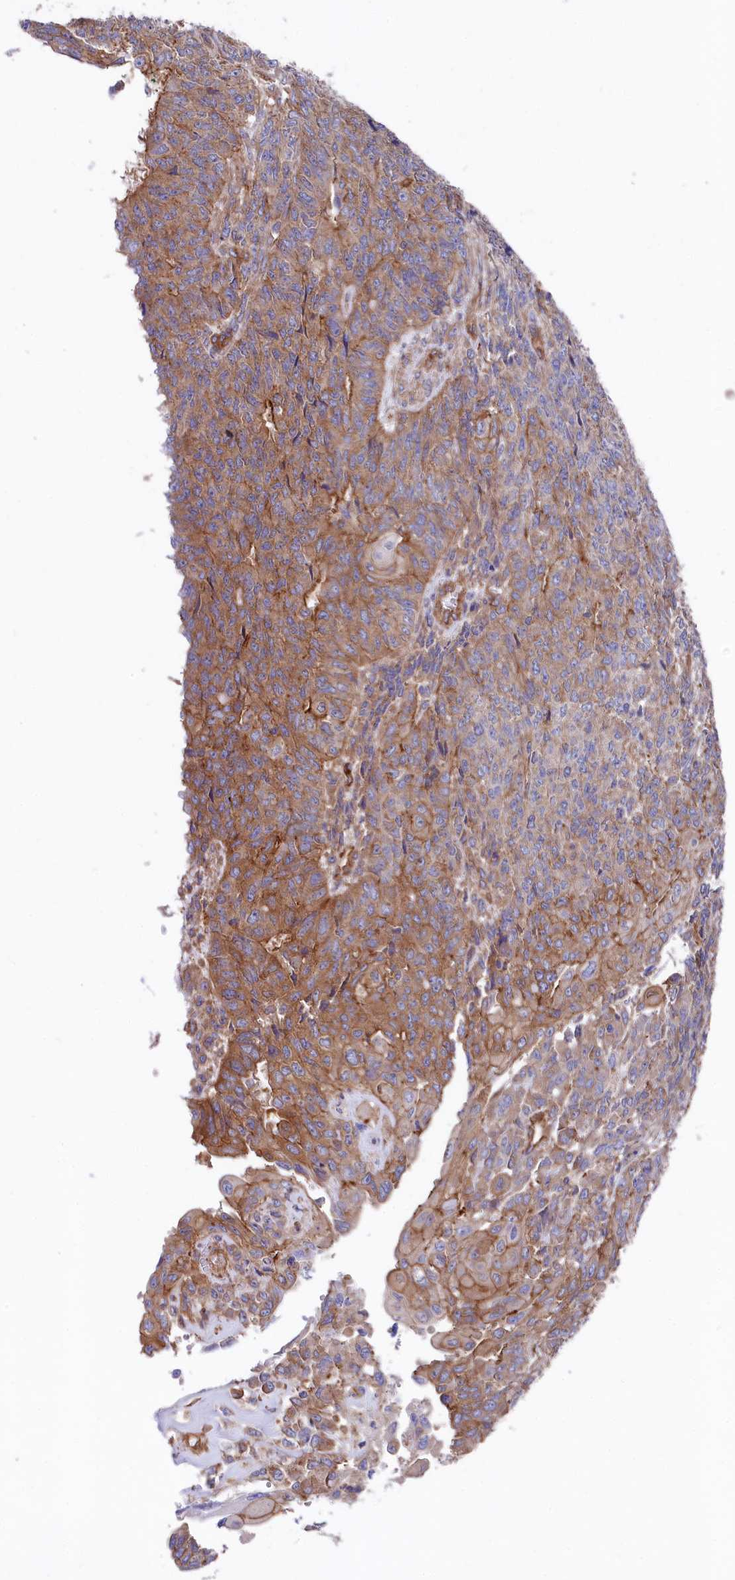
{"staining": {"intensity": "moderate", "quantity": ">75%", "location": "cytoplasmic/membranous"}, "tissue": "endometrial cancer", "cell_type": "Tumor cells", "image_type": "cancer", "snomed": [{"axis": "morphology", "description": "Adenocarcinoma, NOS"}, {"axis": "topography", "description": "Endometrium"}], "caption": "IHC of human endometrial adenocarcinoma reveals medium levels of moderate cytoplasmic/membranous positivity in approximately >75% of tumor cells. Nuclei are stained in blue.", "gene": "TNKS1BP1", "patient": {"sex": "female", "age": 32}}